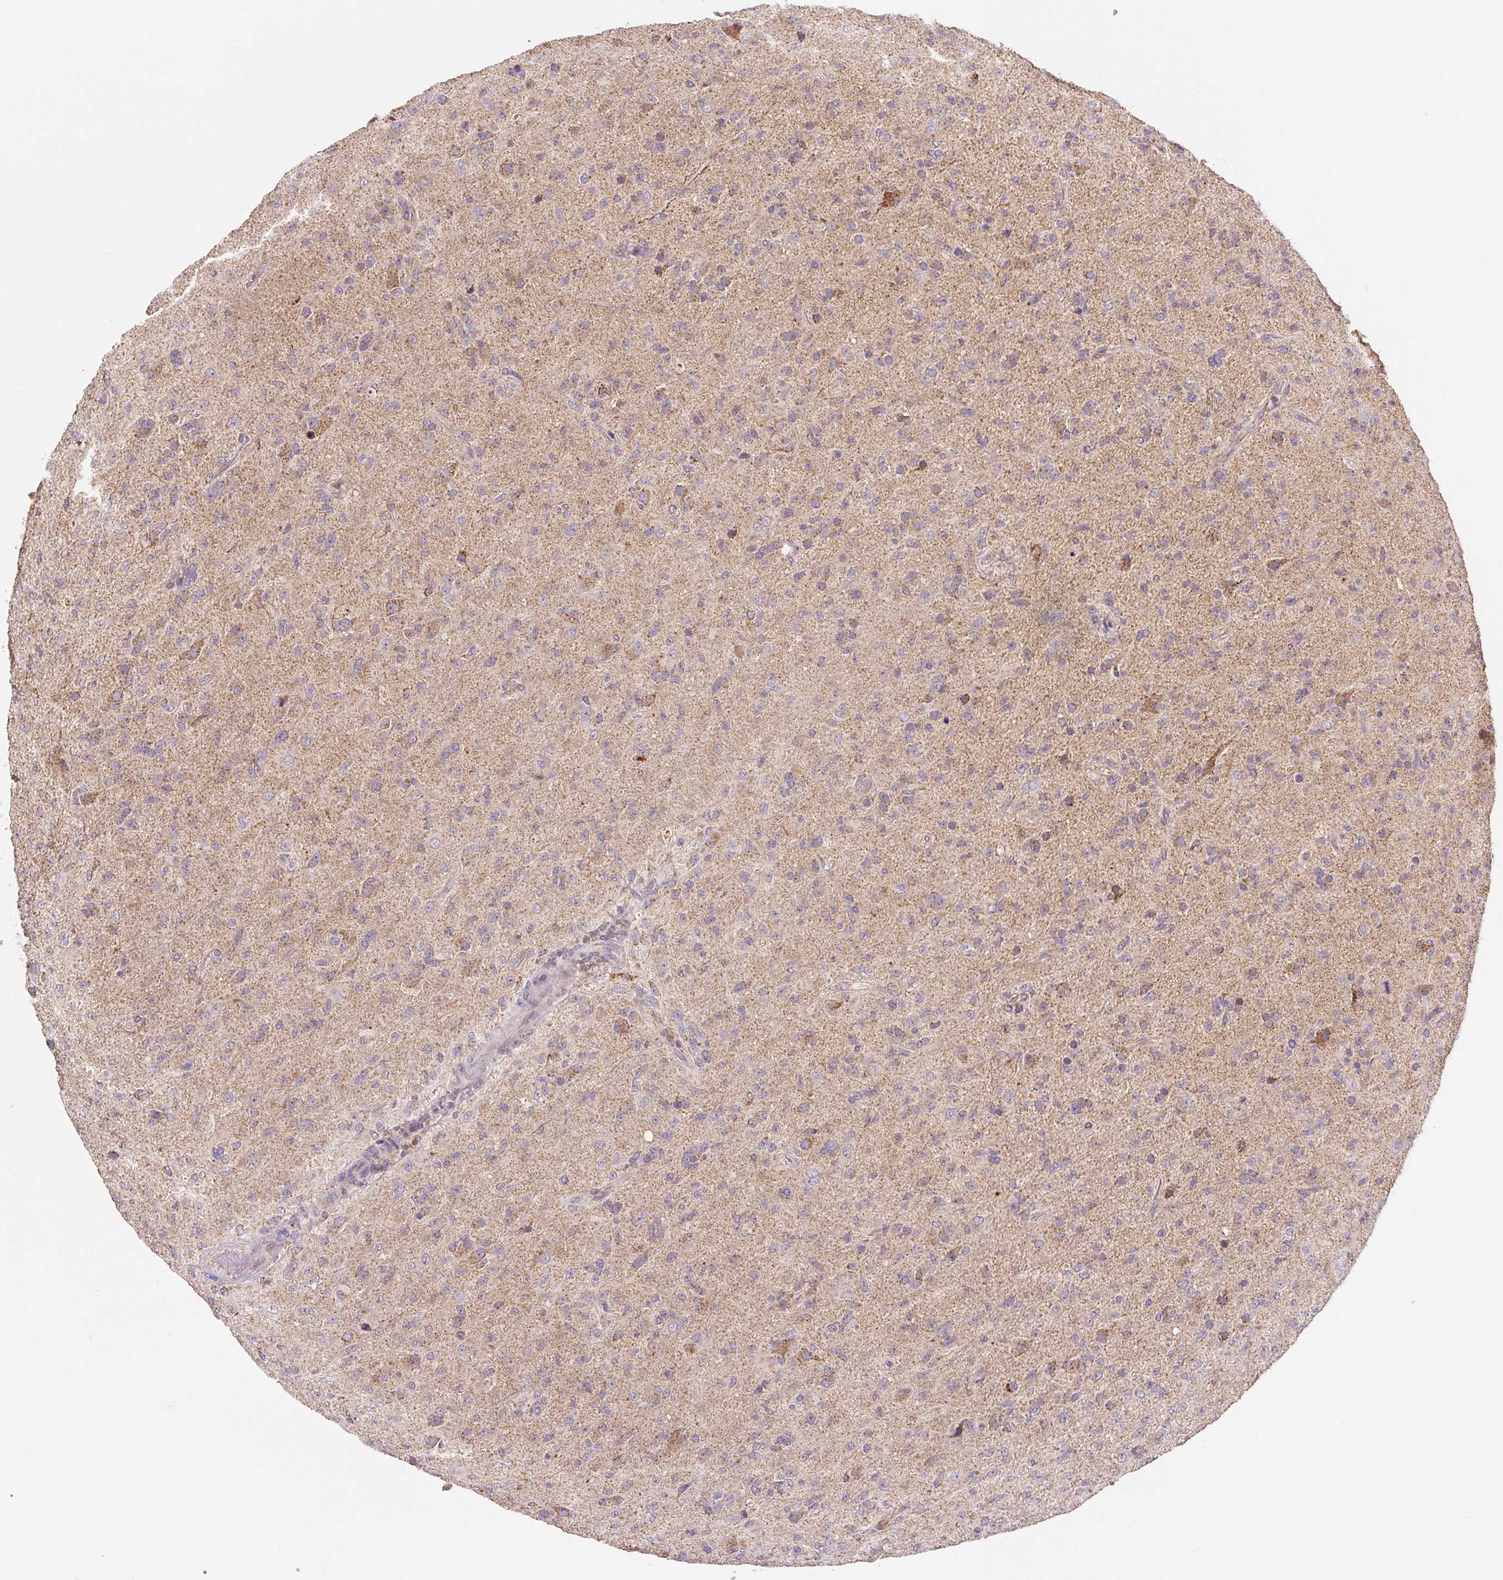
{"staining": {"intensity": "weak", "quantity": "<25%", "location": "cytoplasmic/membranous"}, "tissue": "glioma", "cell_type": "Tumor cells", "image_type": "cancer", "snomed": [{"axis": "morphology", "description": "Glioma, malignant, Low grade"}, {"axis": "topography", "description": "Brain"}], "caption": "This histopathology image is of malignant low-grade glioma stained with immunohistochemistry (IHC) to label a protein in brown with the nuclei are counter-stained blue. There is no staining in tumor cells. (DAB (3,3'-diaminobenzidine) IHC with hematoxylin counter stain).", "gene": "MFSD9", "patient": {"sex": "male", "age": 65}}